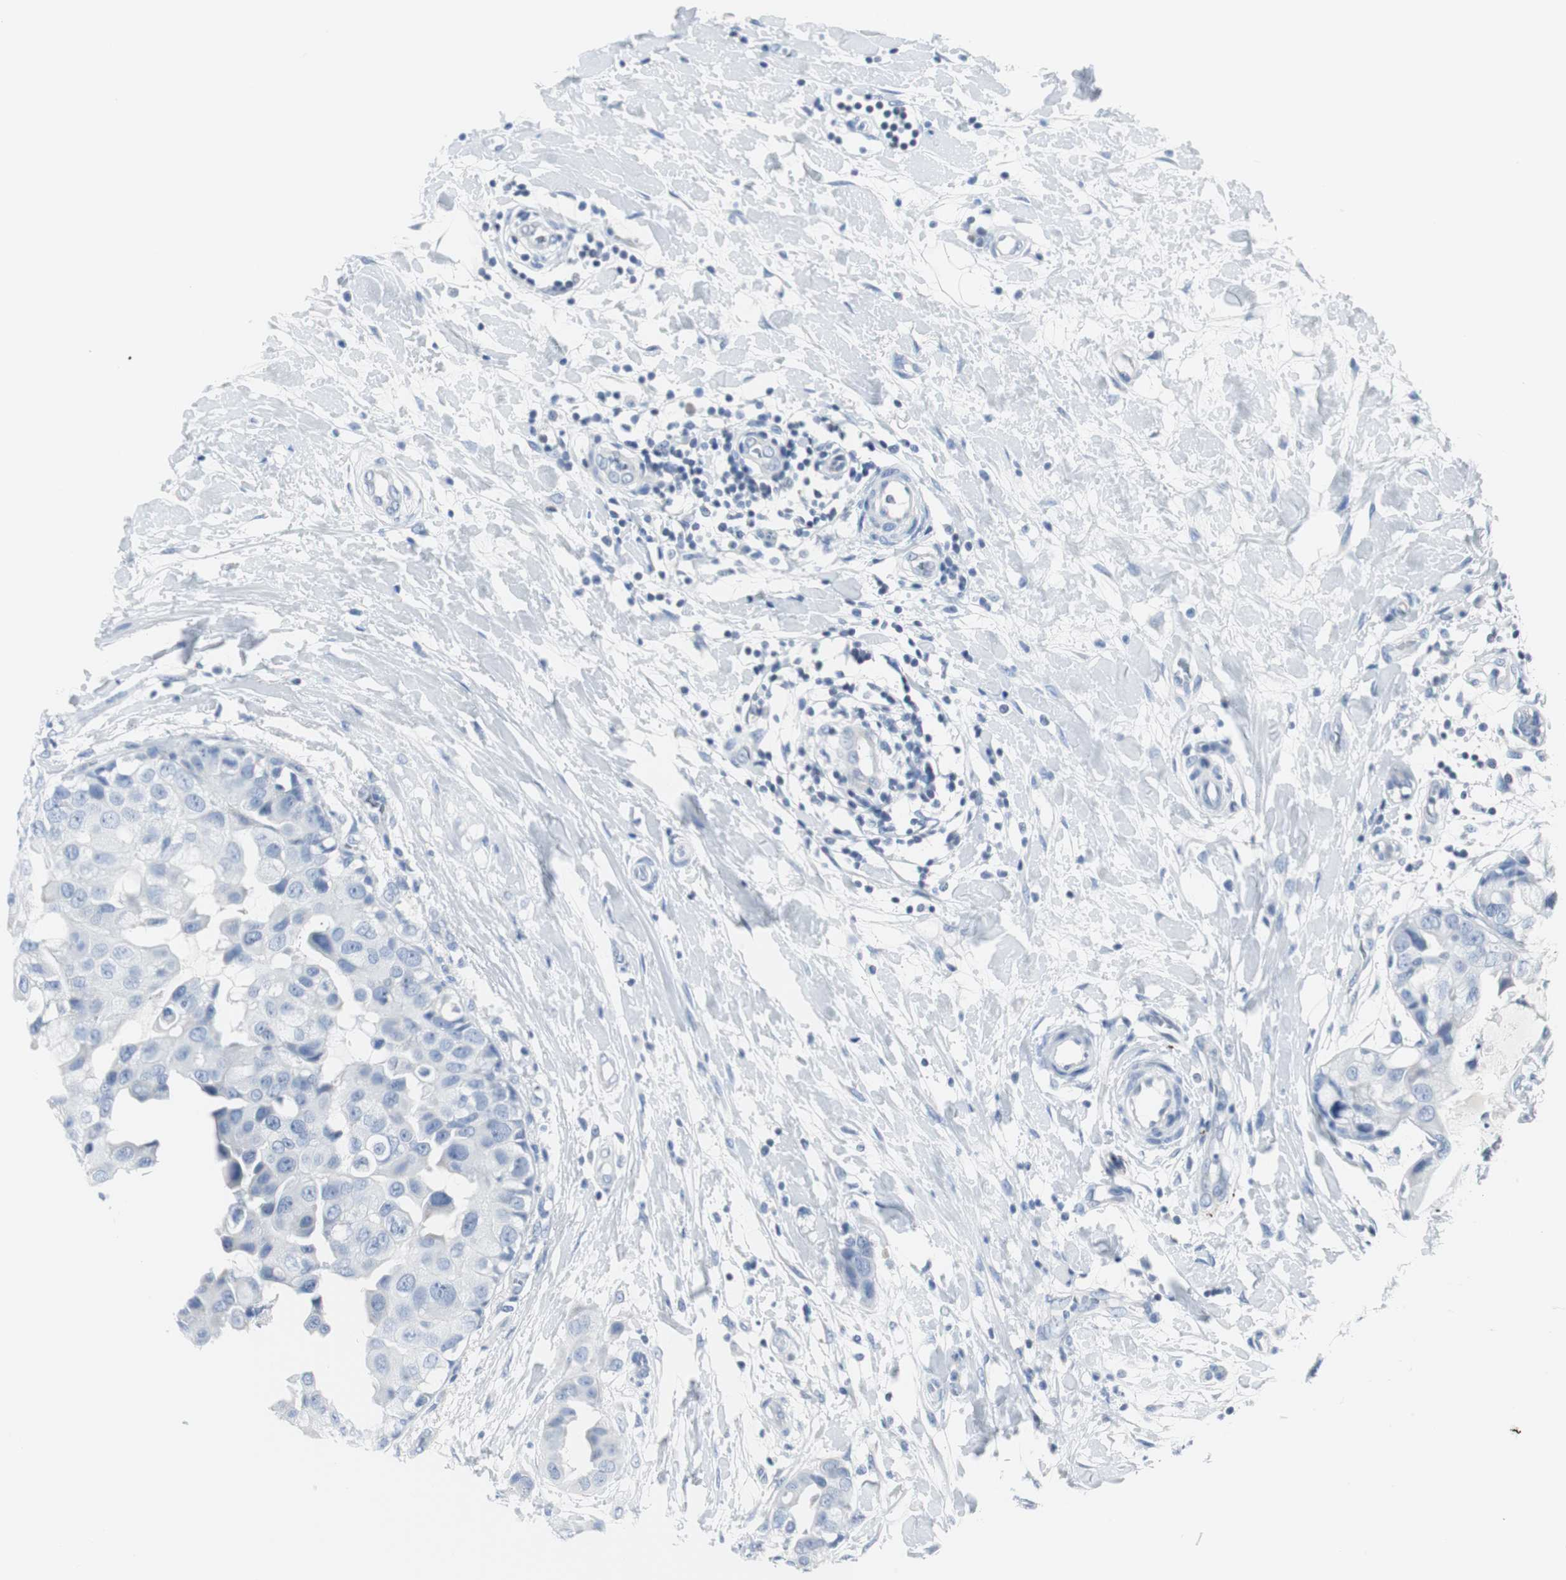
{"staining": {"intensity": "negative", "quantity": "none", "location": "none"}, "tissue": "breast cancer", "cell_type": "Tumor cells", "image_type": "cancer", "snomed": [{"axis": "morphology", "description": "Duct carcinoma"}, {"axis": "topography", "description": "Breast"}], "caption": "Tumor cells show no significant staining in breast invasive ductal carcinoma.", "gene": "GAP43", "patient": {"sex": "female", "age": 40}}